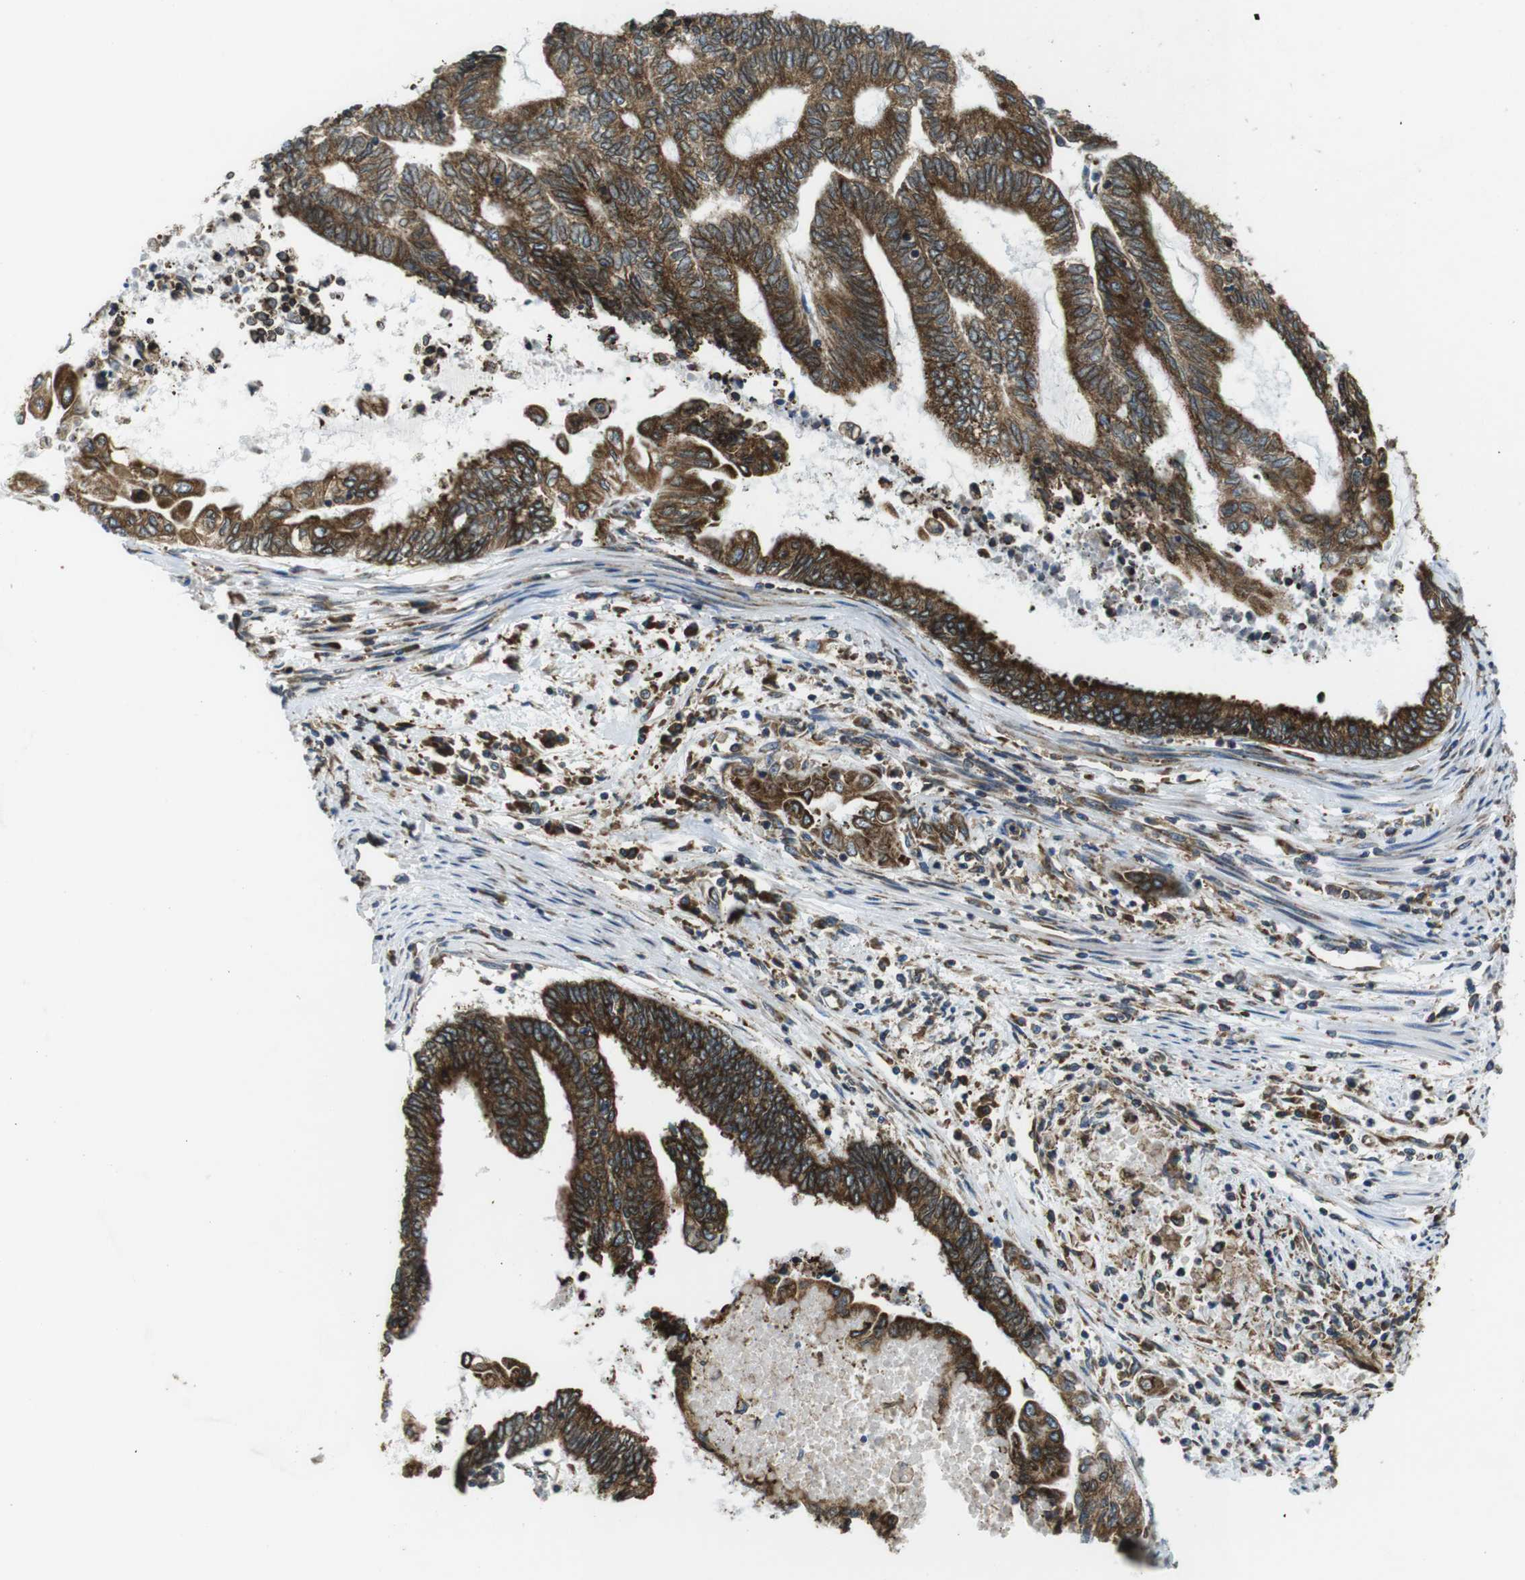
{"staining": {"intensity": "strong", "quantity": ">75%", "location": "cytoplasmic/membranous"}, "tissue": "endometrial cancer", "cell_type": "Tumor cells", "image_type": "cancer", "snomed": [{"axis": "morphology", "description": "Adenocarcinoma, NOS"}, {"axis": "topography", "description": "Uterus"}, {"axis": "topography", "description": "Endometrium"}], "caption": "Endometrial adenocarcinoma was stained to show a protein in brown. There is high levels of strong cytoplasmic/membranous staining in about >75% of tumor cells. Immunohistochemistry (ihc) stains the protein of interest in brown and the nuclei are stained blue.", "gene": "UGGT1", "patient": {"sex": "female", "age": 70}}